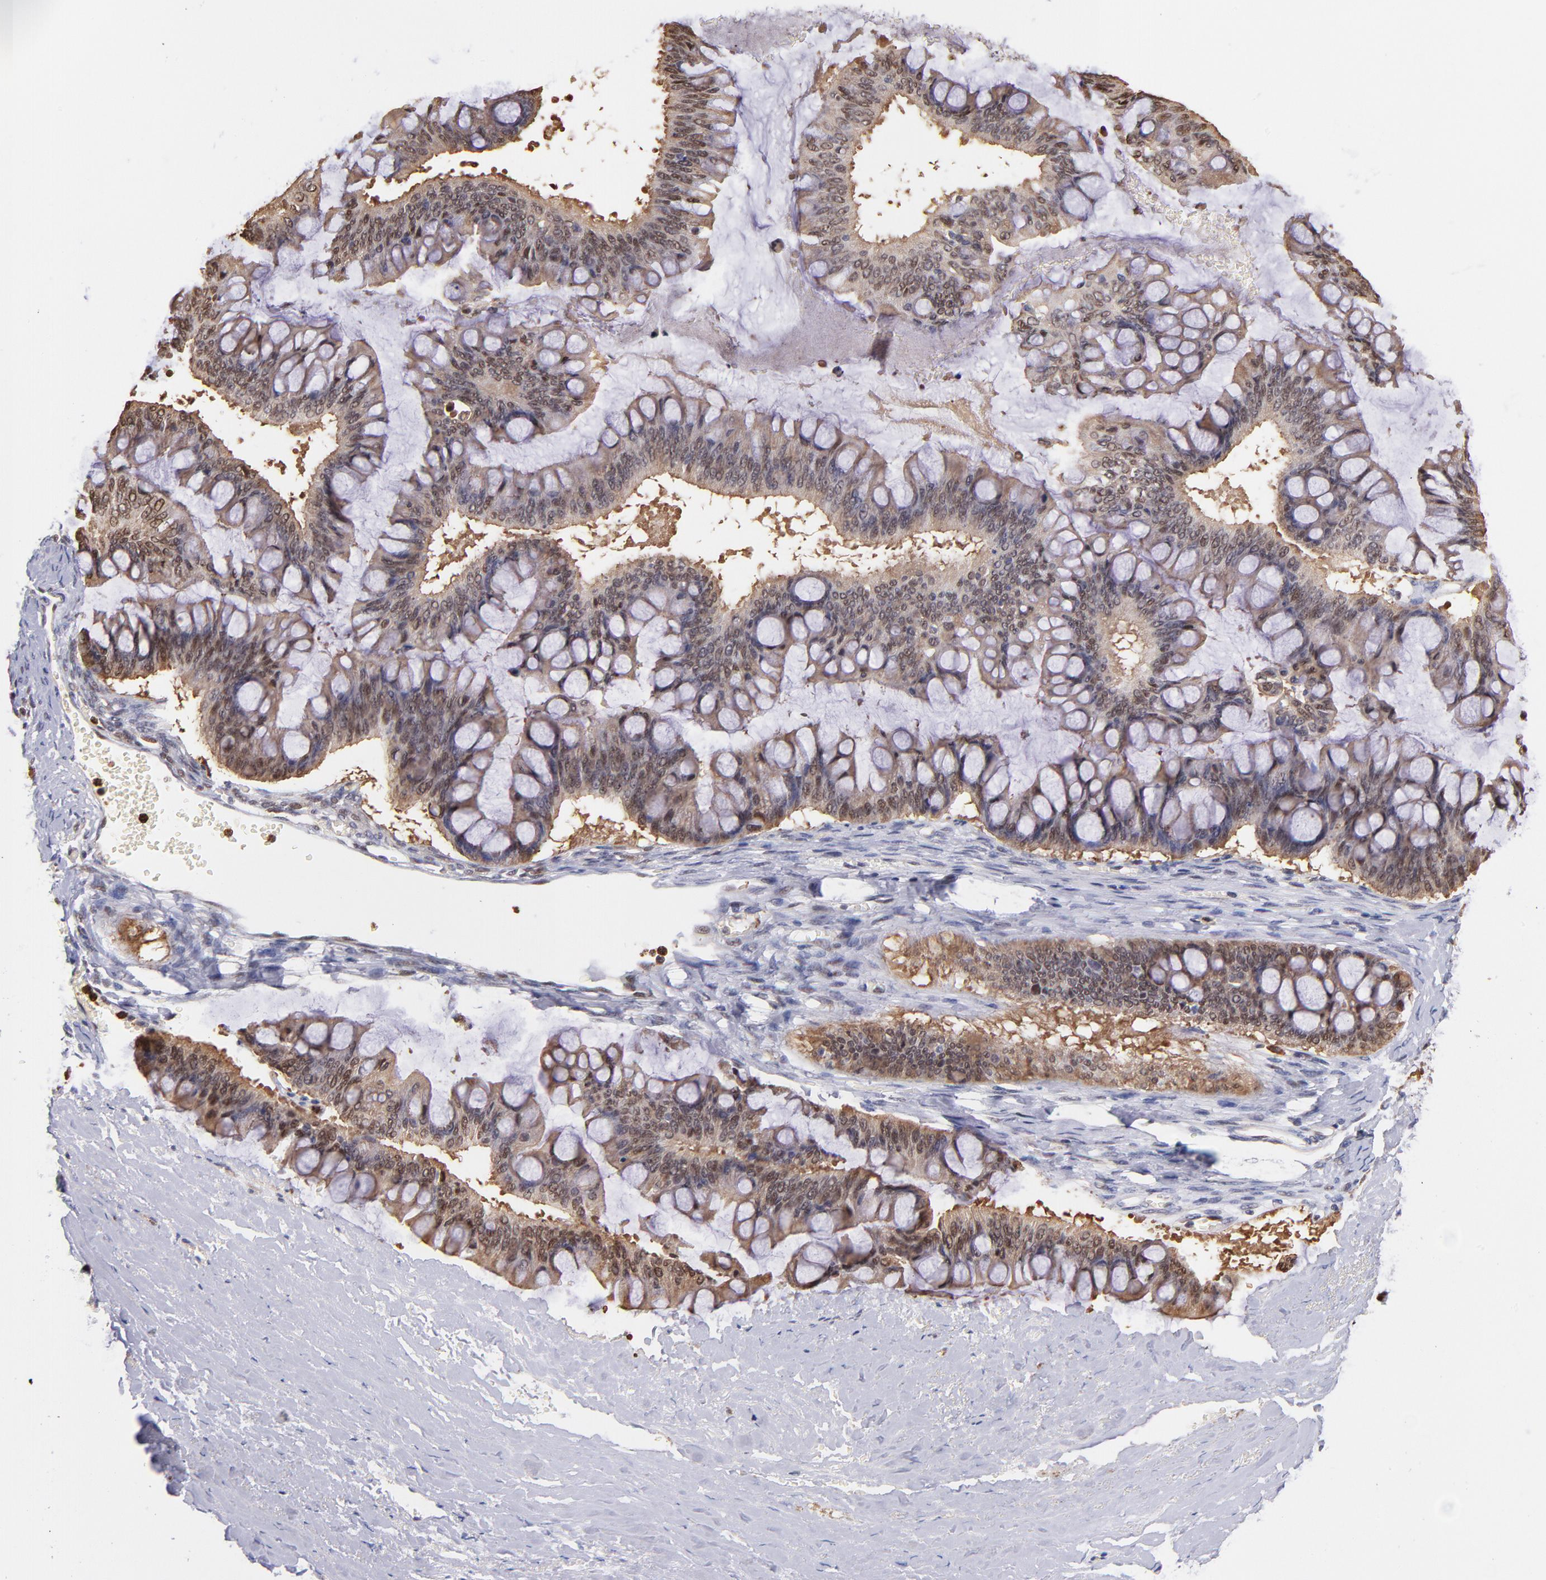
{"staining": {"intensity": "moderate", "quantity": ">75%", "location": "cytoplasmic/membranous,nuclear"}, "tissue": "ovarian cancer", "cell_type": "Tumor cells", "image_type": "cancer", "snomed": [{"axis": "morphology", "description": "Cystadenocarcinoma, mucinous, NOS"}, {"axis": "topography", "description": "Ovary"}], "caption": "Immunohistochemical staining of ovarian mucinous cystadenocarcinoma reveals medium levels of moderate cytoplasmic/membranous and nuclear expression in about >75% of tumor cells.", "gene": "YWHAB", "patient": {"sex": "female", "age": 73}}